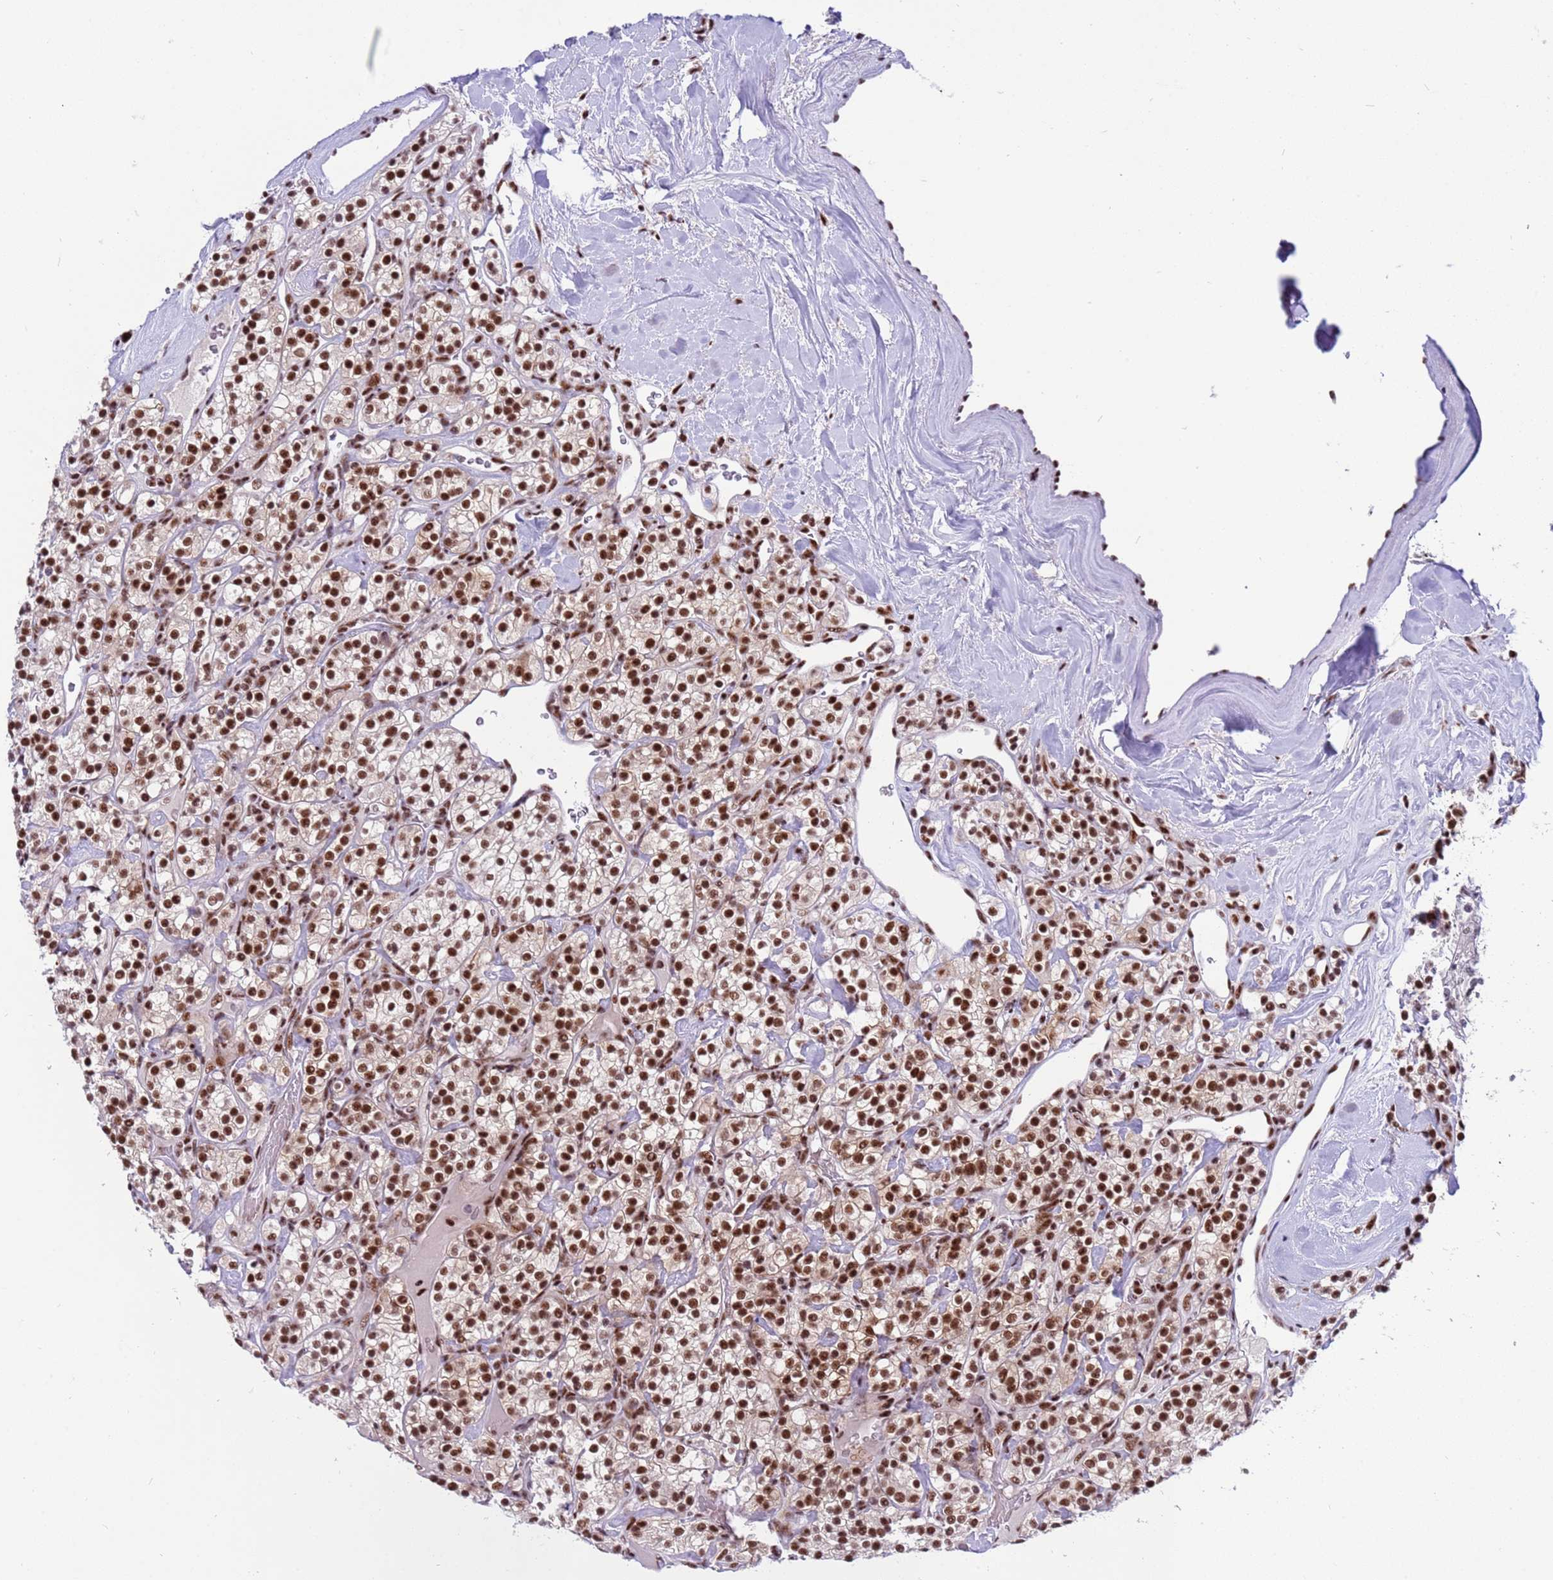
{"staining": {"intensity": "strong", "quantity": ">75%", "location": "nuclear"}, "tissue": "renal cancer", "cell_type": "Tumor cells", "image_type": "cancer", "snomed": [{"axis": "morphology", "description": "Adenocarcinoma, NOS"}, {"axis": "topography", "description": "Kidney"}], "caption": "DAB immunohistochemical staining of human renal cancer shows strong nuclear protein expression in about >75% of tumor cells.", "gene": "THOC2", "patient": {"sex": "male", "age": 77}}